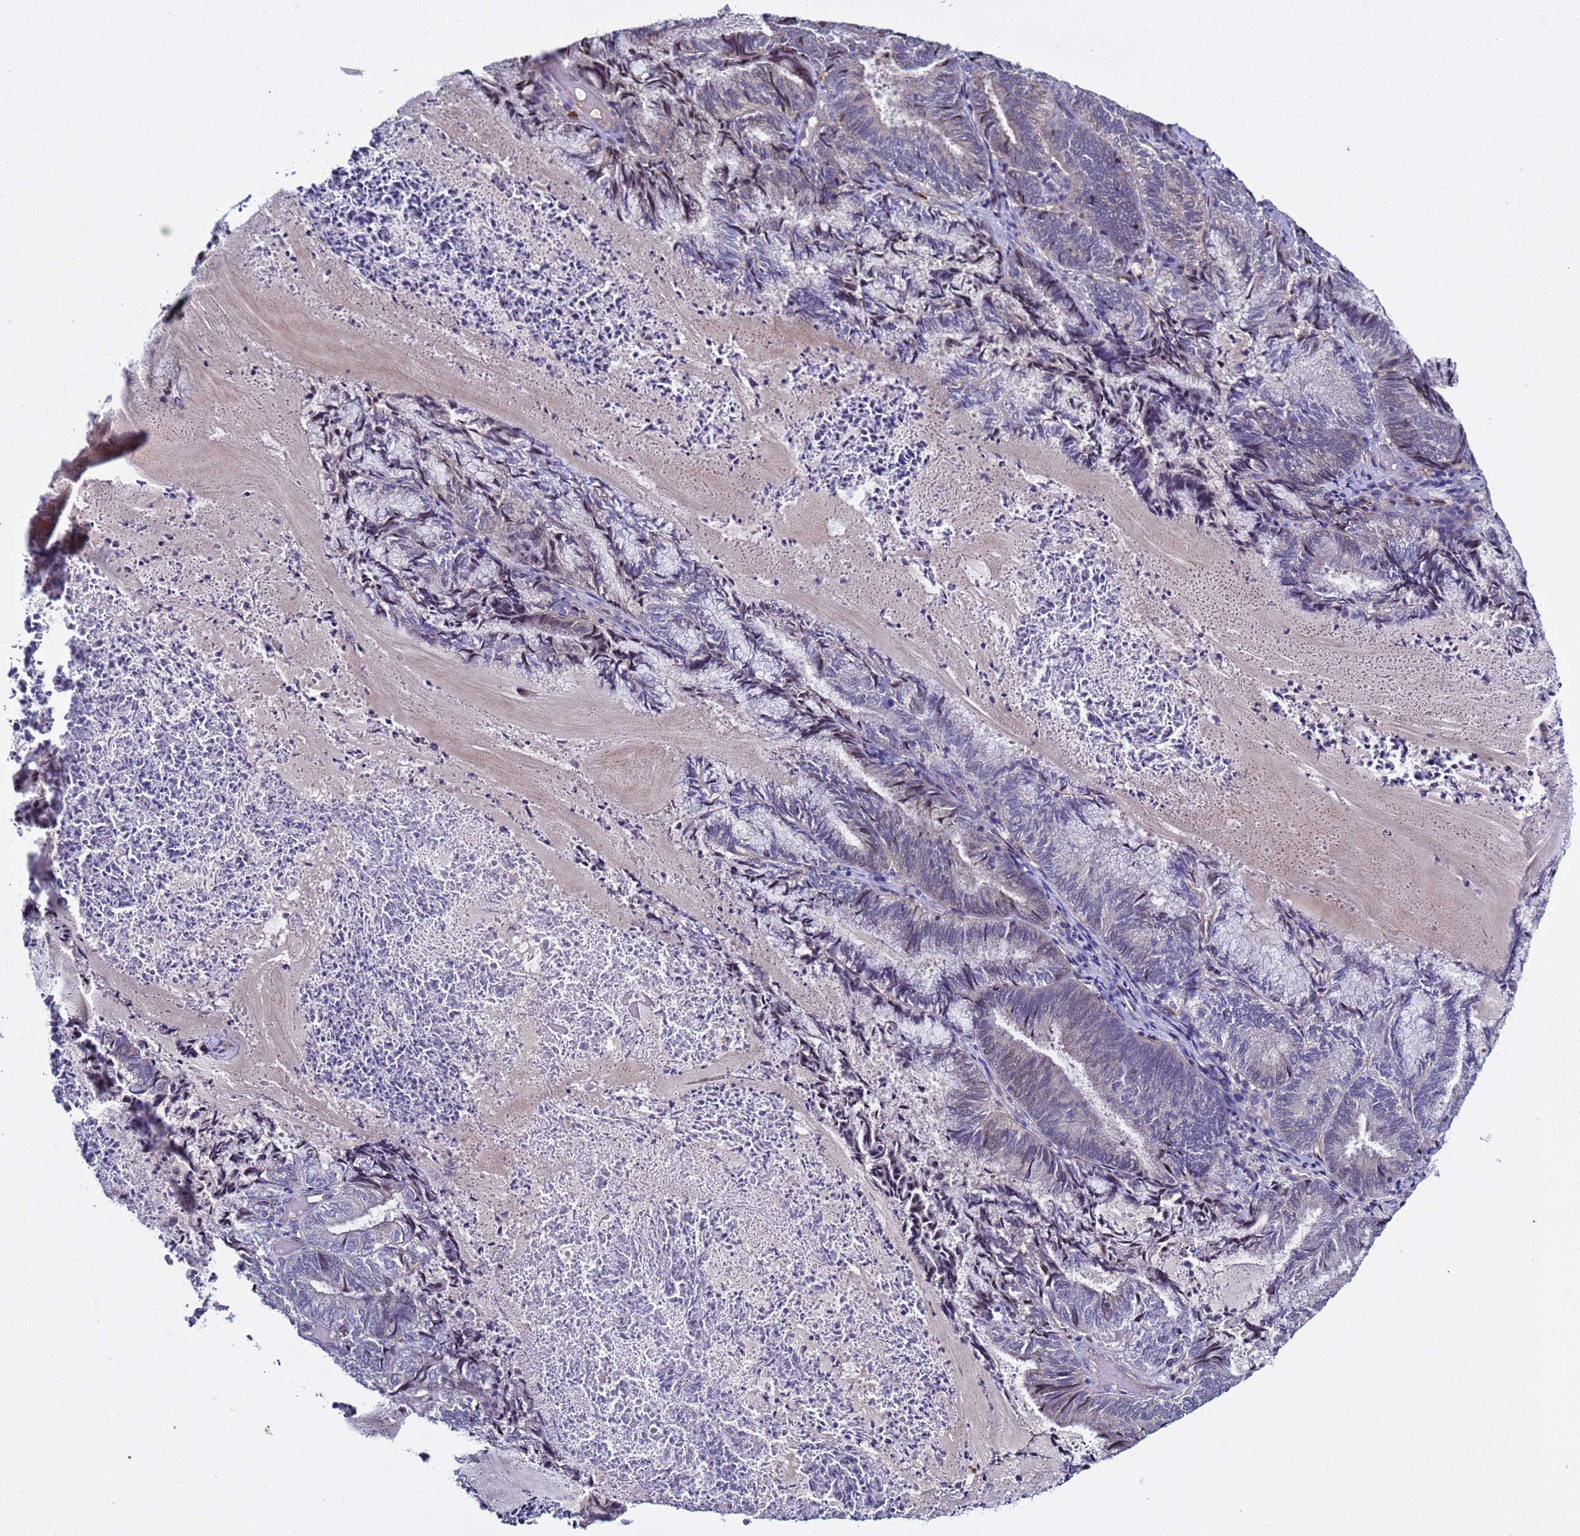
{"staining": {"intensity": "negative", "quantity": "none", "location": "none"}, "tissue": "endometrial cancer", "cell_type": "Tumor cells", "image_type": "cancer", "snomed": [{"axis": "morphology", "description": "Adenocarcinoma, NOS"}, {"axis": "topography", "description": "Endometrium"}], "caption": "Immunohistochemical staining of human endometrial cancer demonstrates no significant staining in tumor cells.", "gene": "NAT2", "patient": {"sex": "female", "age": 80}}